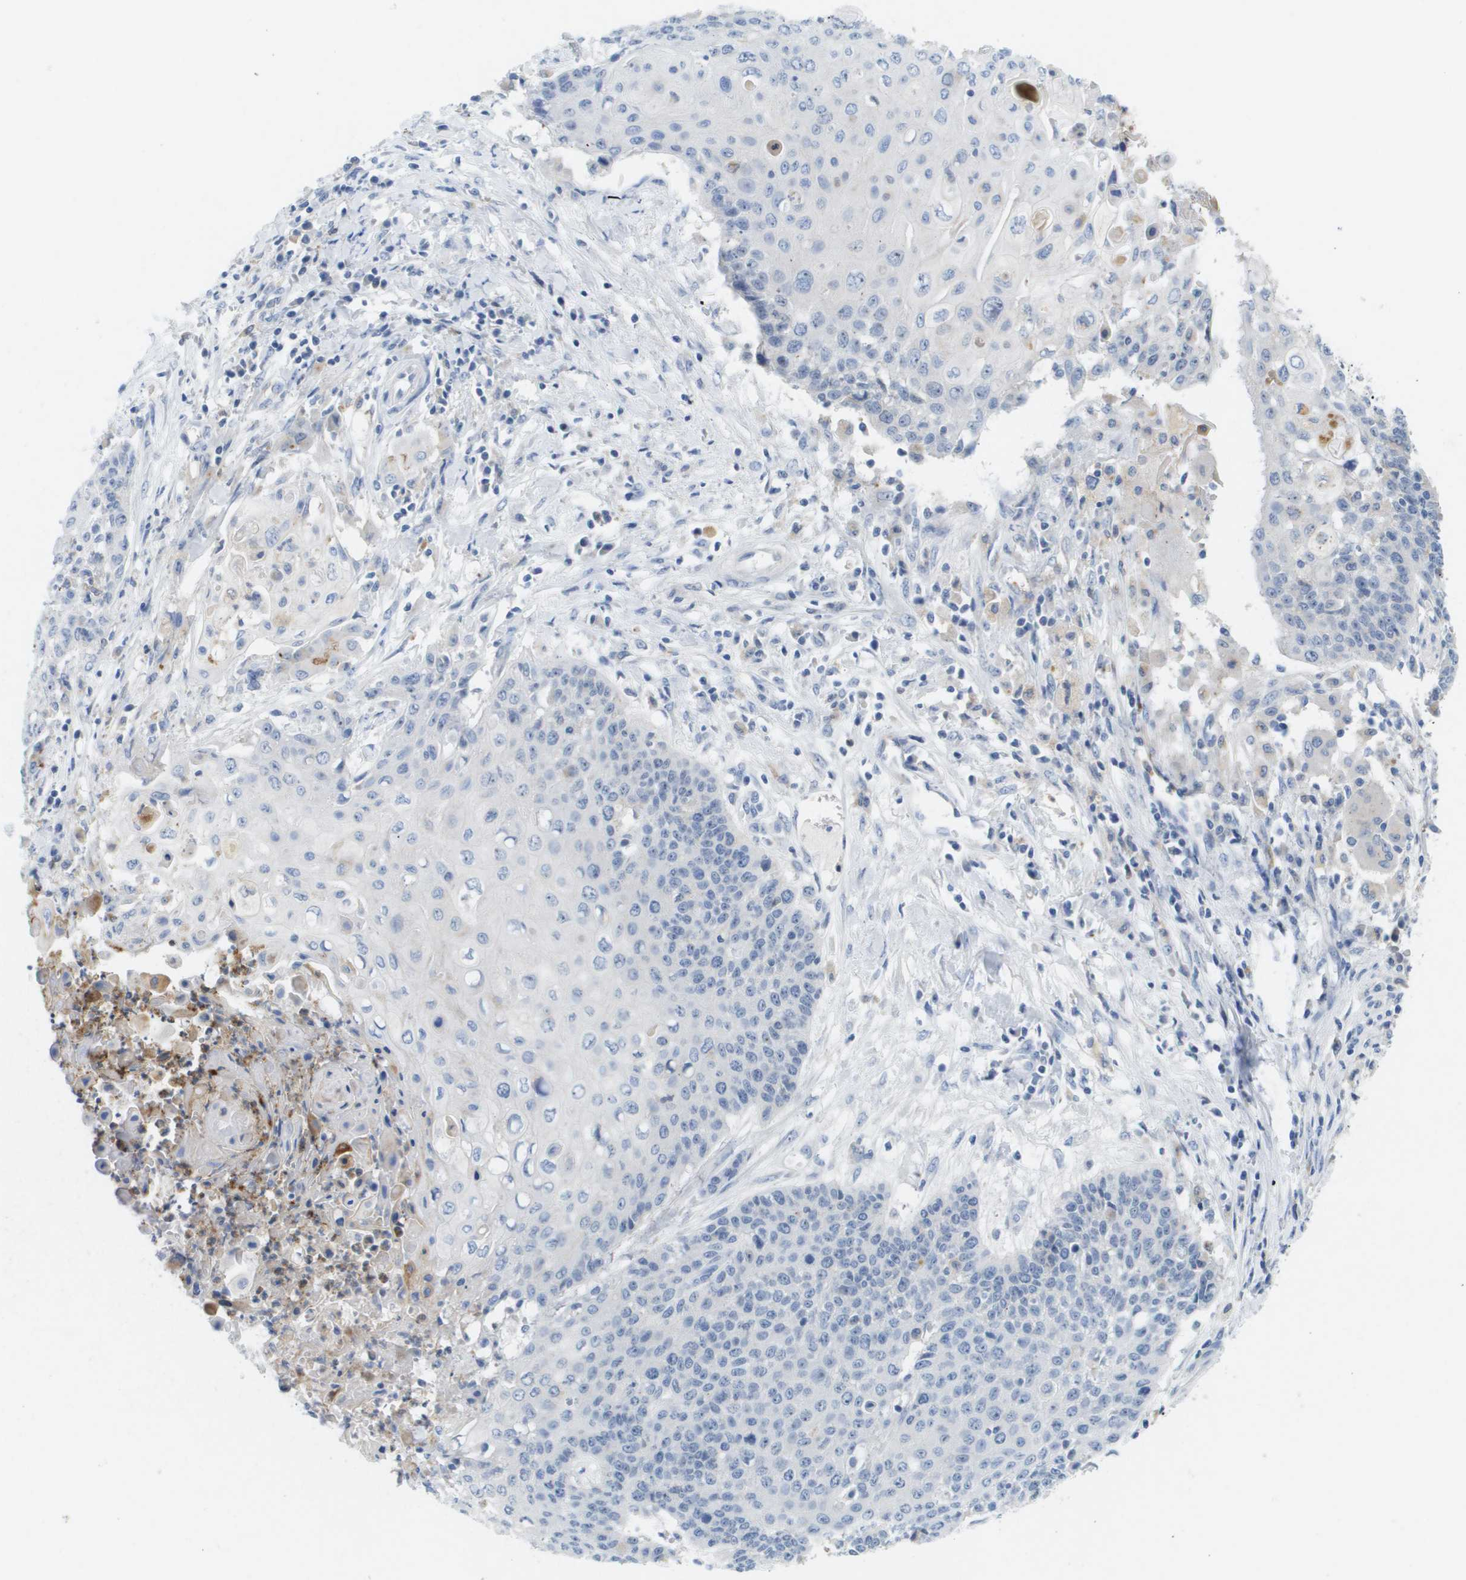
{"staining": {"intensity": "negative", "quantity": "none", "location": "none"}, "tissue": "cervical cancer", "cell_type": "Tumor cells", "image_type": "cancer", "snomed": [{"axis": "morphology", "description": "Squamous cell carcinoma, NOS"}, {"axis": "topography", "description": "Cervix"}], "caption": "Immunohistochemistry image of cervical cancer stained for a protein (brown), which demonstrates no staining in tumor cells.", "gene": "LIPG", "patient": {"sex": "female", "age": 39}}